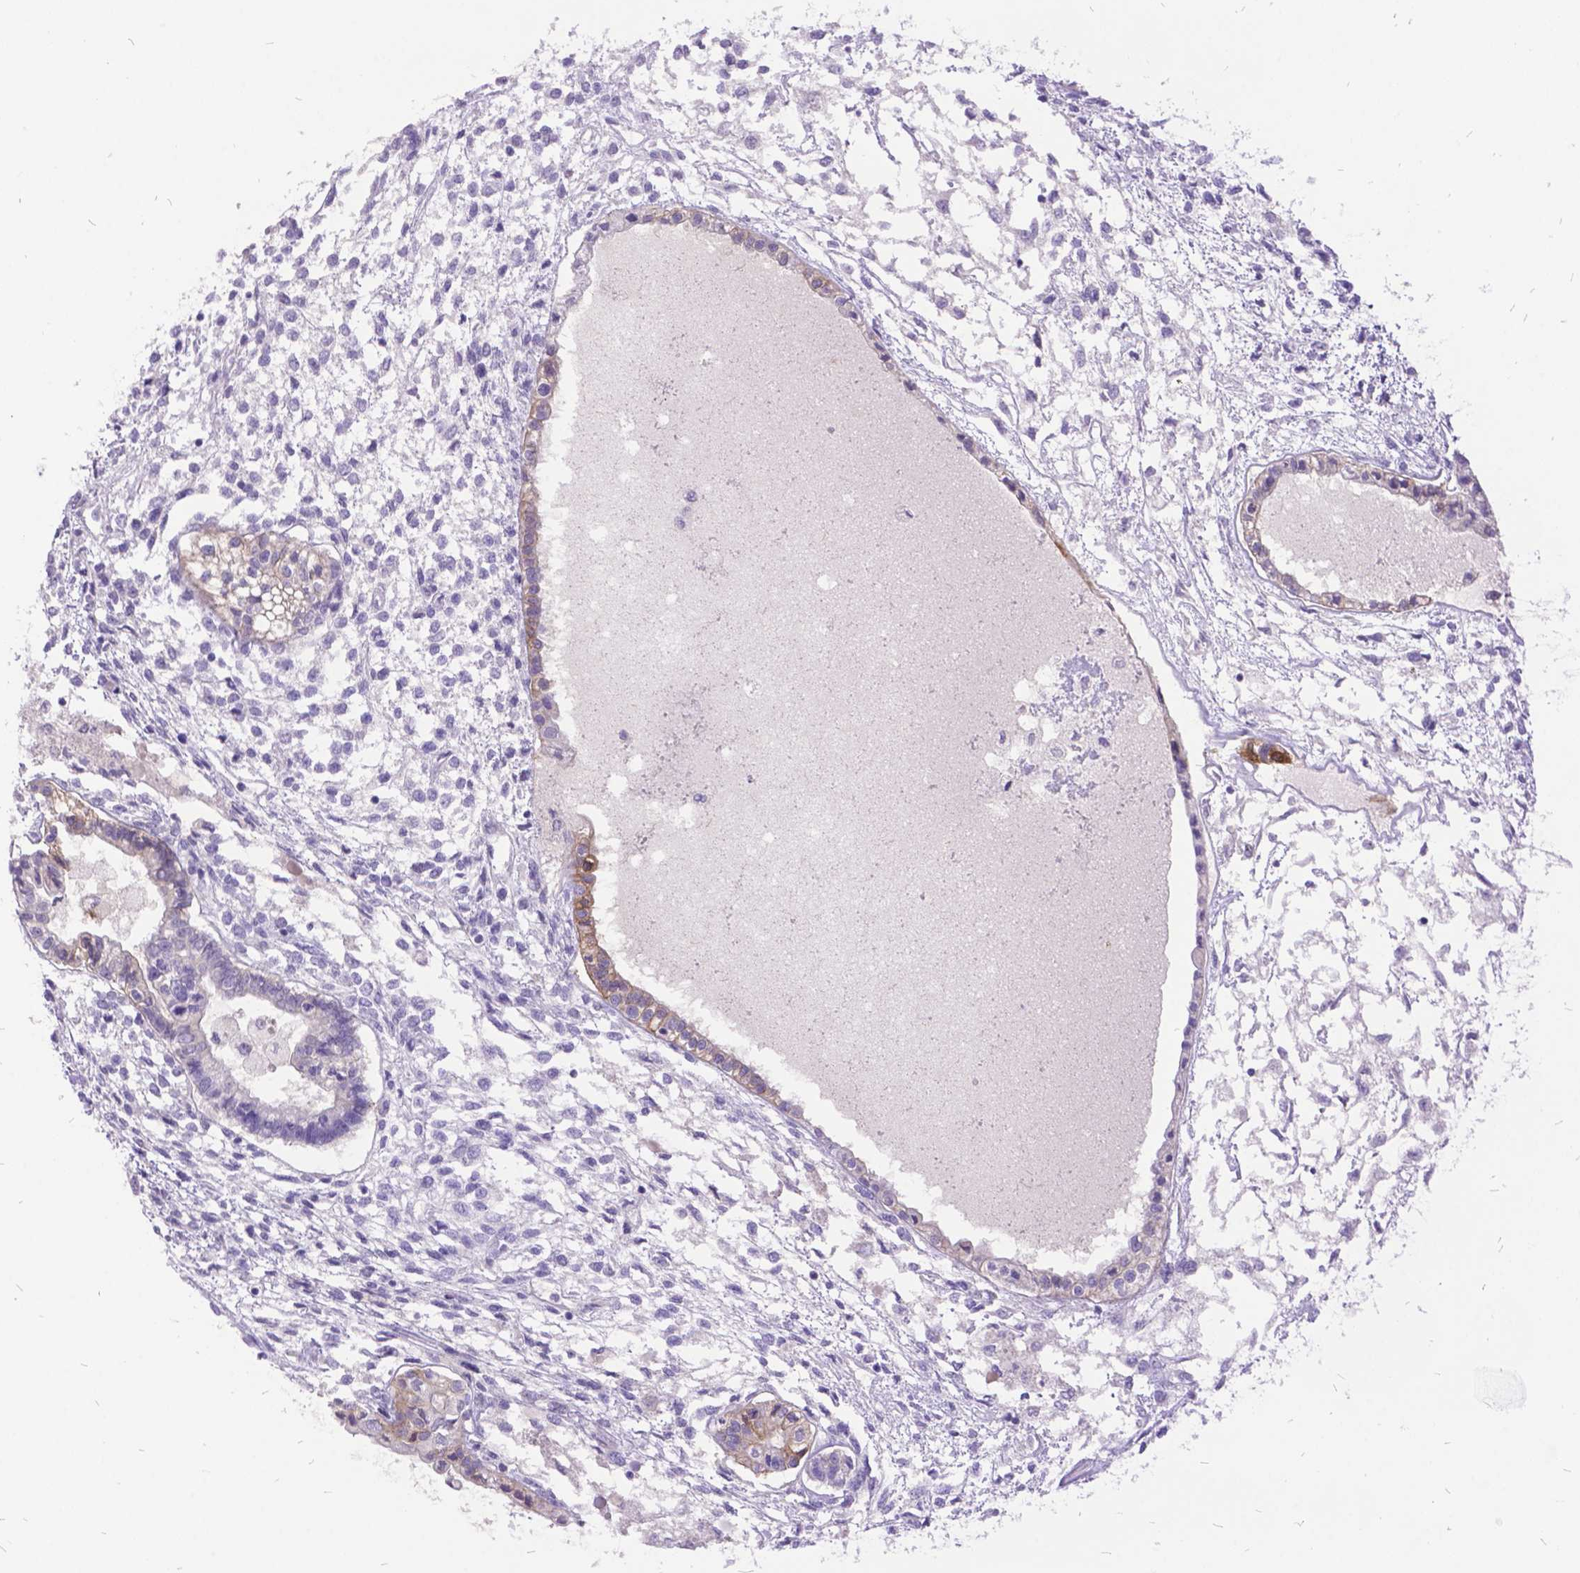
{"staining": {"intensity": "weak", "quantity": "25%-75%", "location": "cytoplasmic/membranous"}, "tissue": "testis cancer", "cell_type": "Tumor cells", "image_type": "cancer", "snomed": [{"axis": "morphology", "description": "Carcinoma, Embryonal, NOS"}, {"axis": "topography", "description": "Testis"}], "caption": "IHC photomicrograph of human testis embryonal carcinoma stained for a protein (brown), which demonstrates low levels of weak cytoplasmic/membranous staining in approximately 25%-75% of tumor cells.", "gene": "ITGB6", "patient": {"sex": "male", "age": 37}}